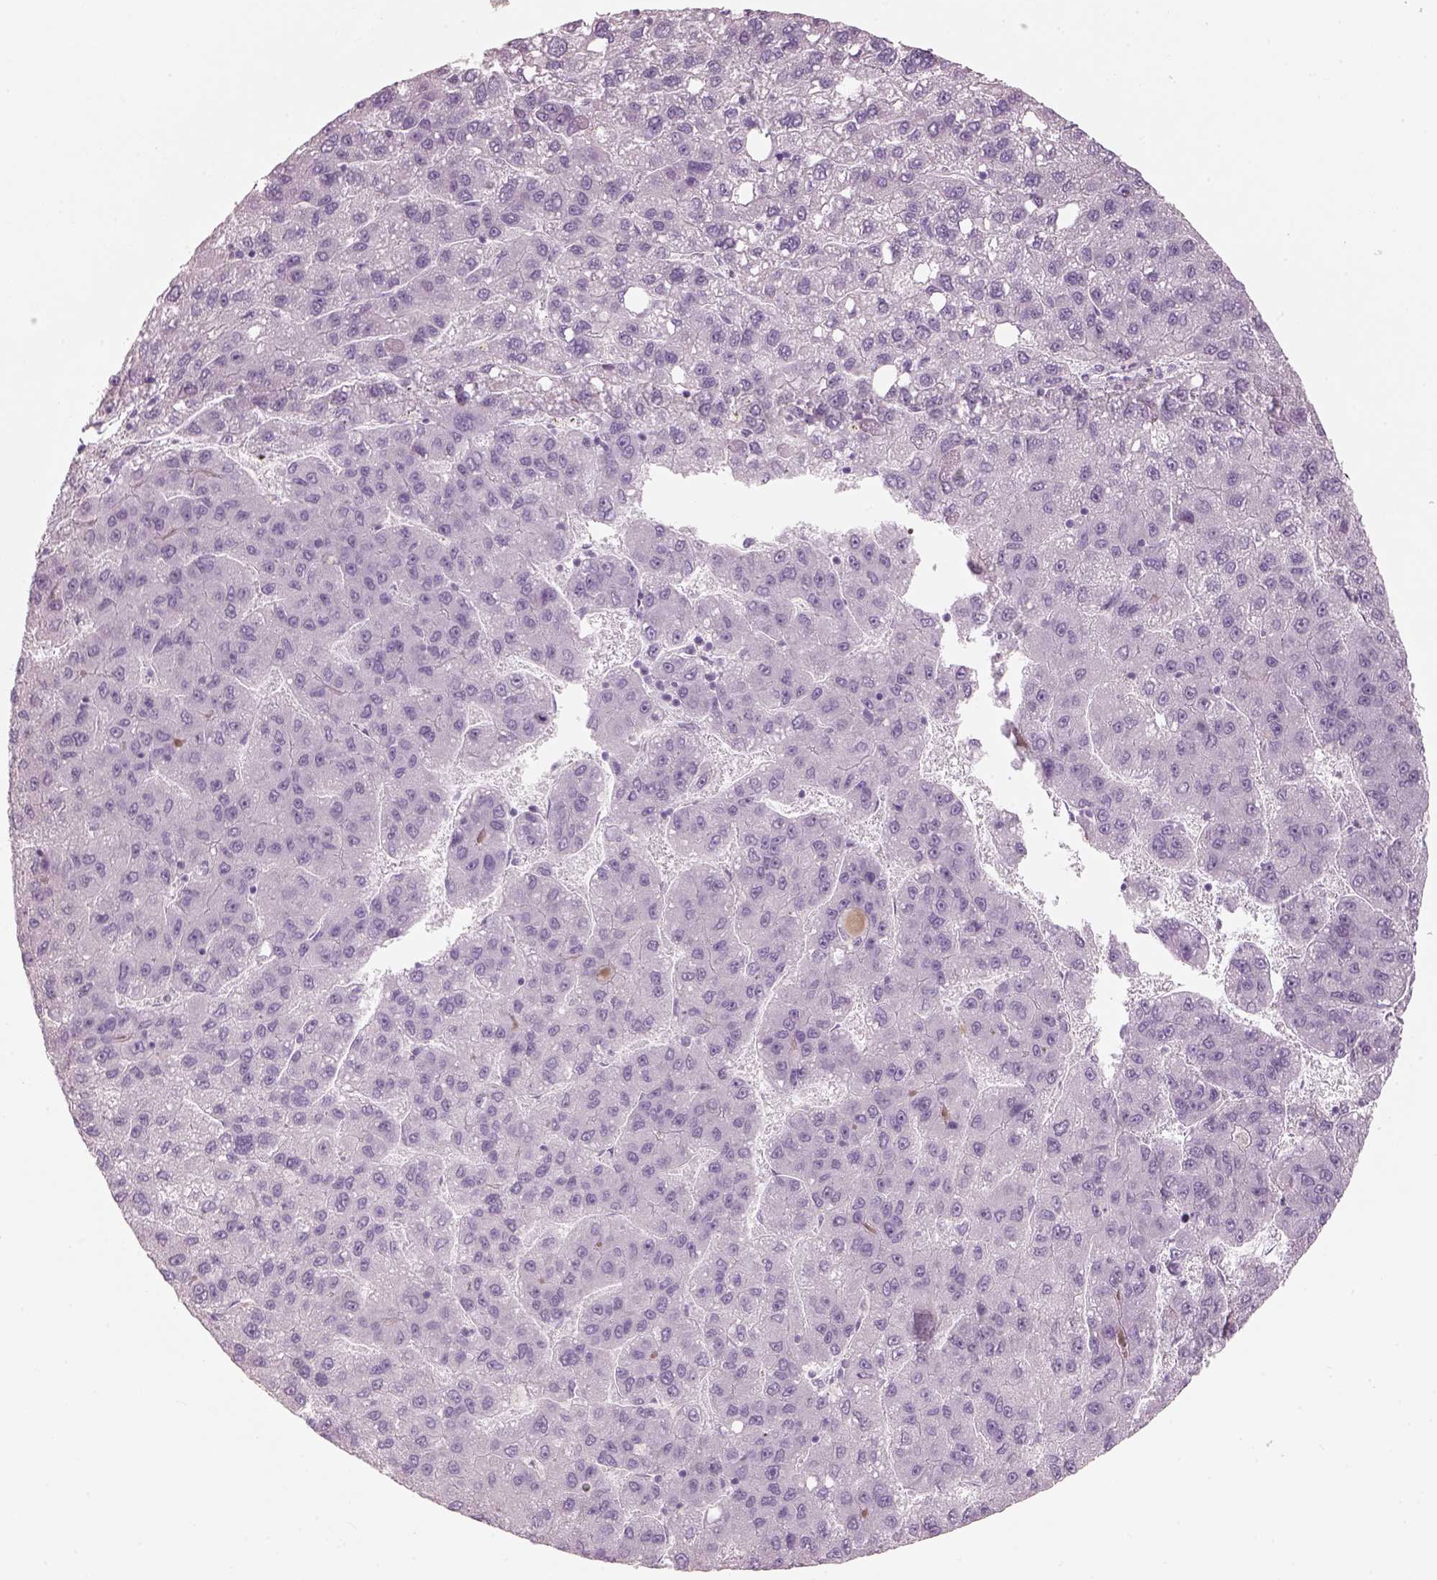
{"staining": {"intensity": "negative", "quantity": "none", "location": "none"}, "tissue": "liver cancer", "cell_type": "Tumor cells", "image_type": "cancer", "snomed": [{"axis": "morphology", "description": "Carcinoma, Hepatocellular, NOS"}, {"axis": "topography", "description": "Liver"}], "caption": "Protein analysis of liver hepatocellular carcinoma exhibits no significant expression in tumor cells.", "gene": "SLC6A2", "patient": {"sex": "female", "age": 82}}